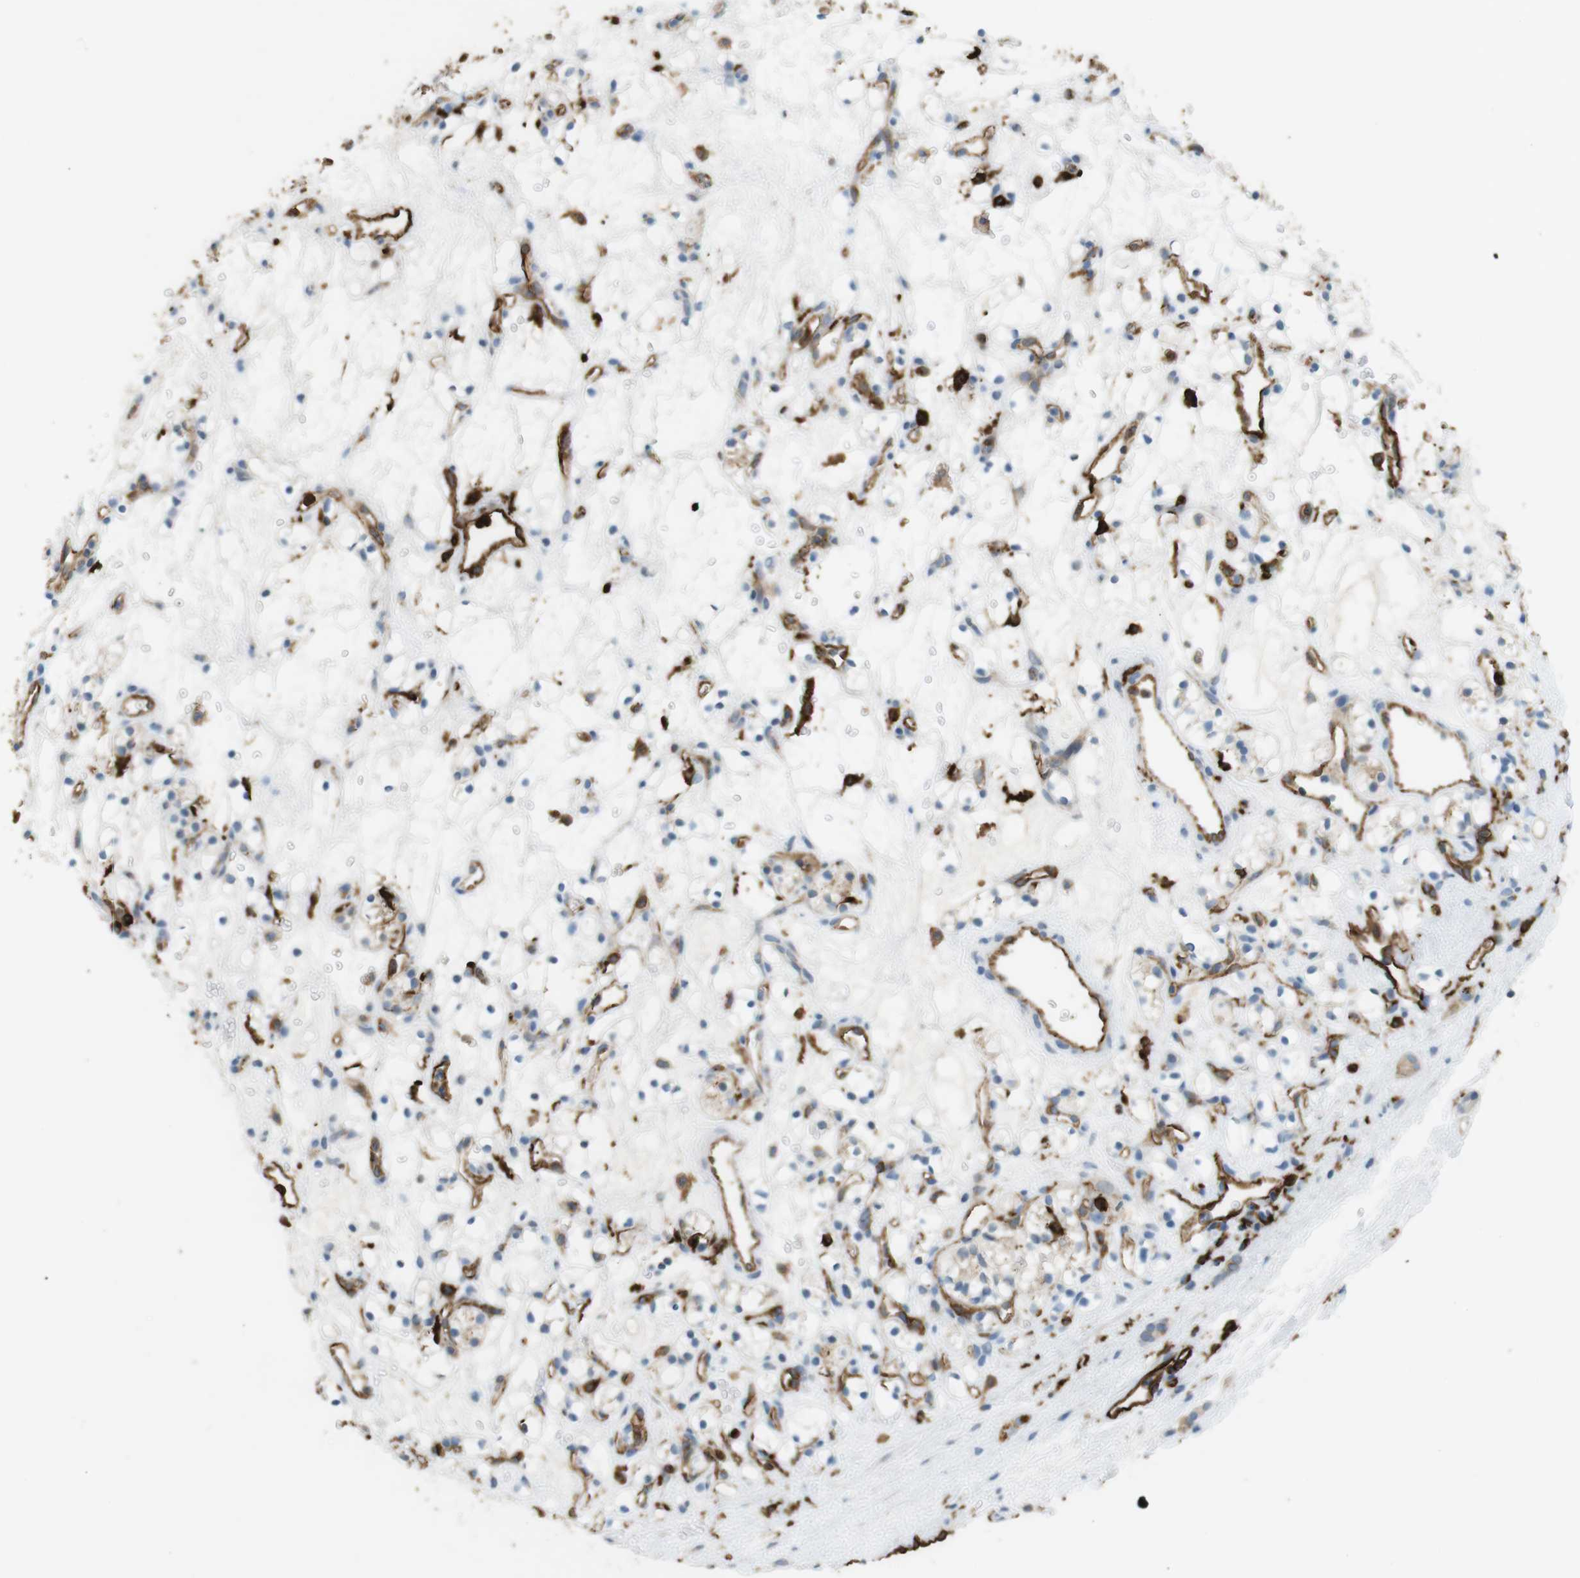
{"staining": {"intensity": "weak", "quantity": "<25%", "location": "cytoplasmic/membranous"}, "tissue": "renal cancer", "cell_type": "Tumor cells", "image_type": "cancer", "snomed": [{"axis": "morphology", "description": "Adenocarcinoma, NOS"}, {"axis": "topography", "description": "Kidney"}], "caption": "The micrograph exhibits no staining of tumor cells in adenocarcinoma (renal).", "gene": "HLA-DRA", "patient": {"sex": "female", "age": 60}}